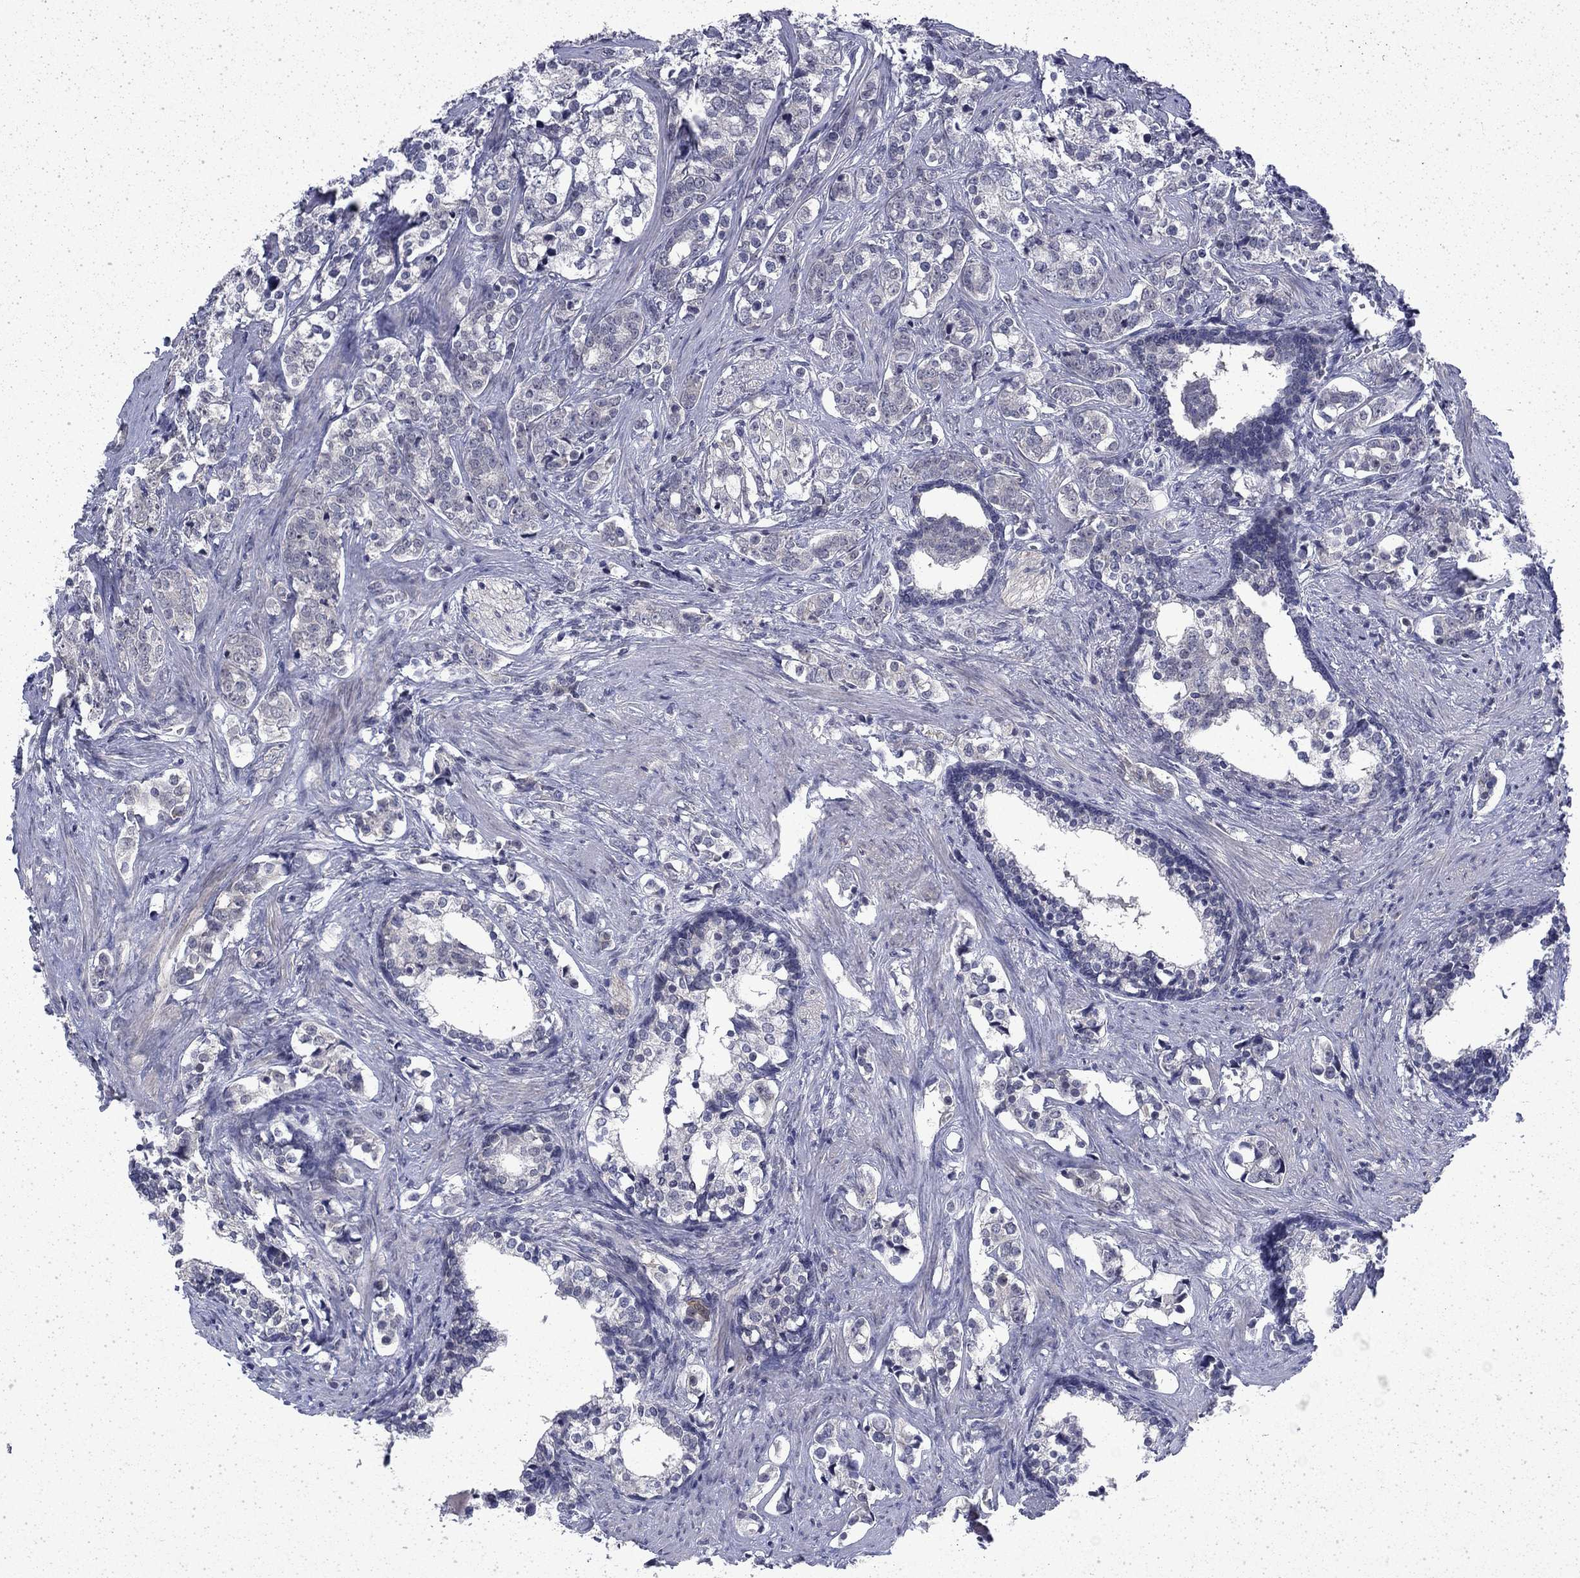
{"staining": {"intensity": "negative", "quantity": "none", "location": "none"}, "tissue": "prostate cancer", "cell_type": "Tumor cells", "image_type": "cancer", "snomed": [{"axis": "morphology", "description": "Adenocarcinoma, NOS"}, {"axis": "topography", "description": "Prostate and seminal vesicle, NOS"}], "caption": "Protein analysis of prostate adenocarcinoma exhibits no significant staining in tumor cells.", "gene": "CHAT", "patient": {"sex": "male", "age": 63}}